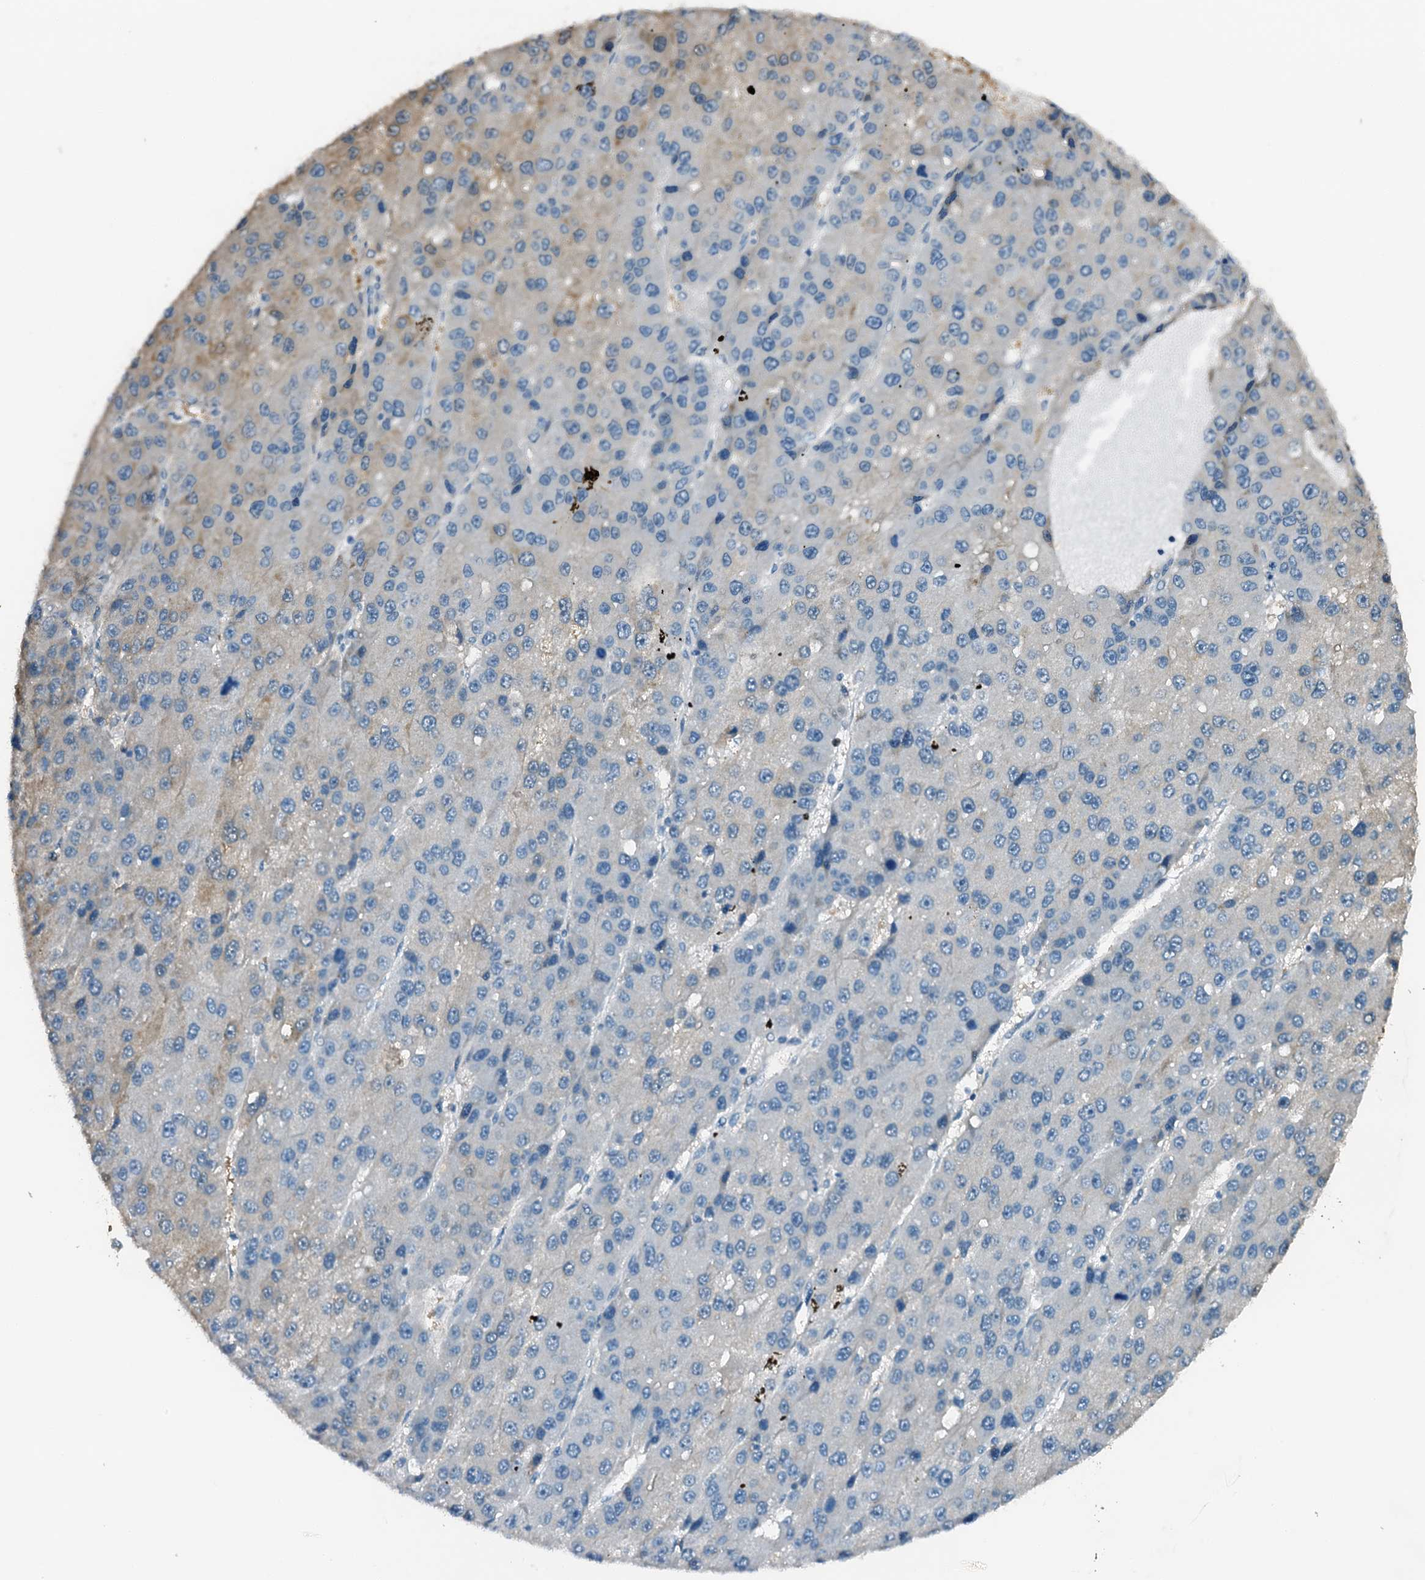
{"staining": {"intensity": "weak", "quantity": "25%-75%", "location": "cytoplasmic/membranous"}, "tissue": "liver cancer", "cell_type": "Tumor cells", "image_type": "cancer", "snomed": [{"axis": "morphology", "description": "Carcinoma, Hepatocellular, NOS"}, {"axis": "topography", "description": "Liver"}], "caption": "Weak cytoplasmic/membranous staining for a protein is appreciated in about 25%-75% of tumor cells of liver cancer (hepatocellular carcinoma) using immunohistochemistry.", "gene": "ZNF606", "patient": {"sex": "female", "age": 73}}